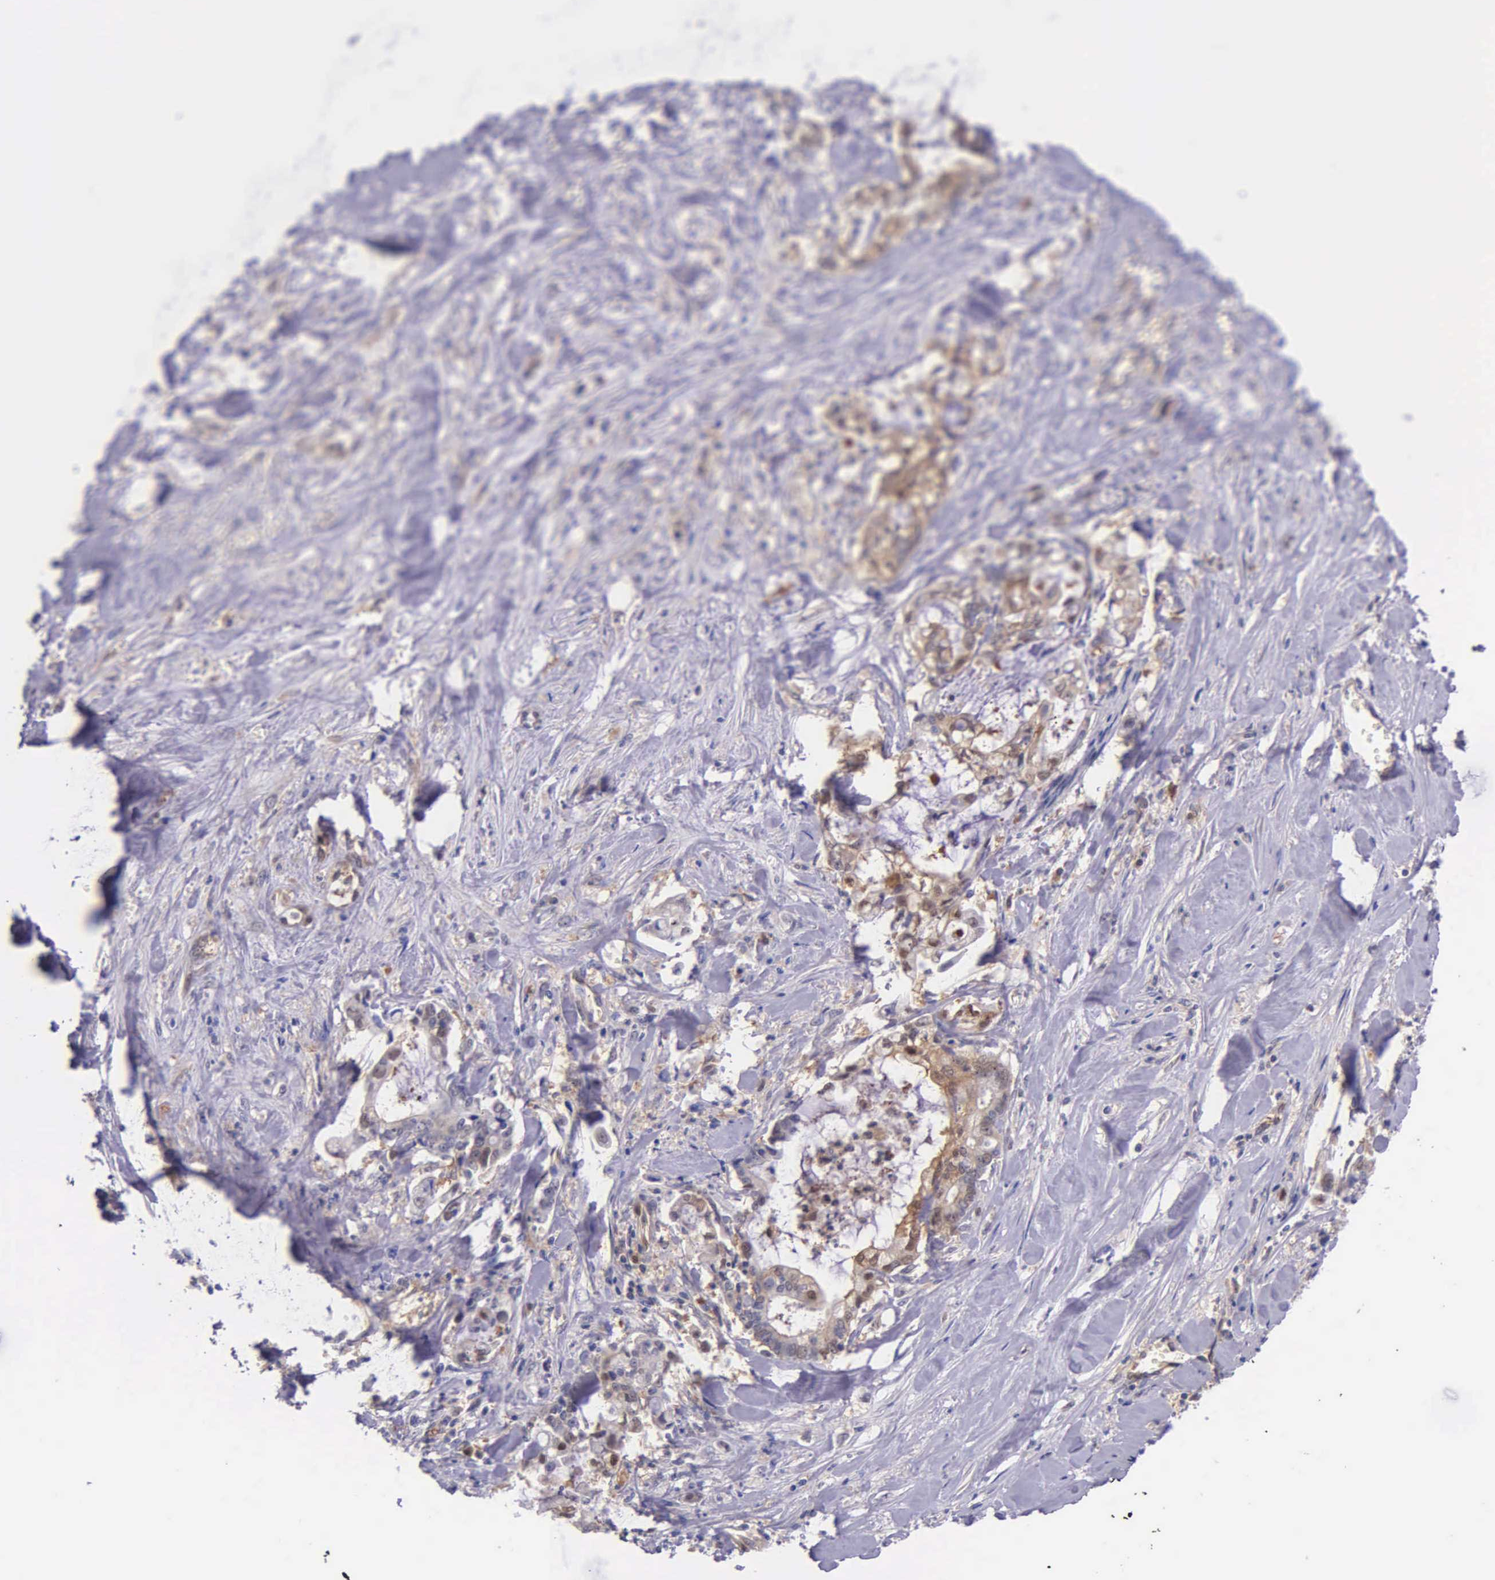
{"staining": {"intensity": "moderate", "quantity": ">75%", "location": "cytoplasmic/membranous"}, "tissue": "liver cancer", "cell_type": "Tumor cells", "image_type": "cancer", "snomed": [{"axis": "morphology", "description": "Cholangiocarcinoma"}, {"axis": "topography", "description": "Liver"}], "caption": "Human liver cancer (cholangiocarcinoma) stained with a protein marker demonstrates moderate staining in tumor cells.", "gene": "GMPR2", "patient": {"sex": "male", "age": 57}}